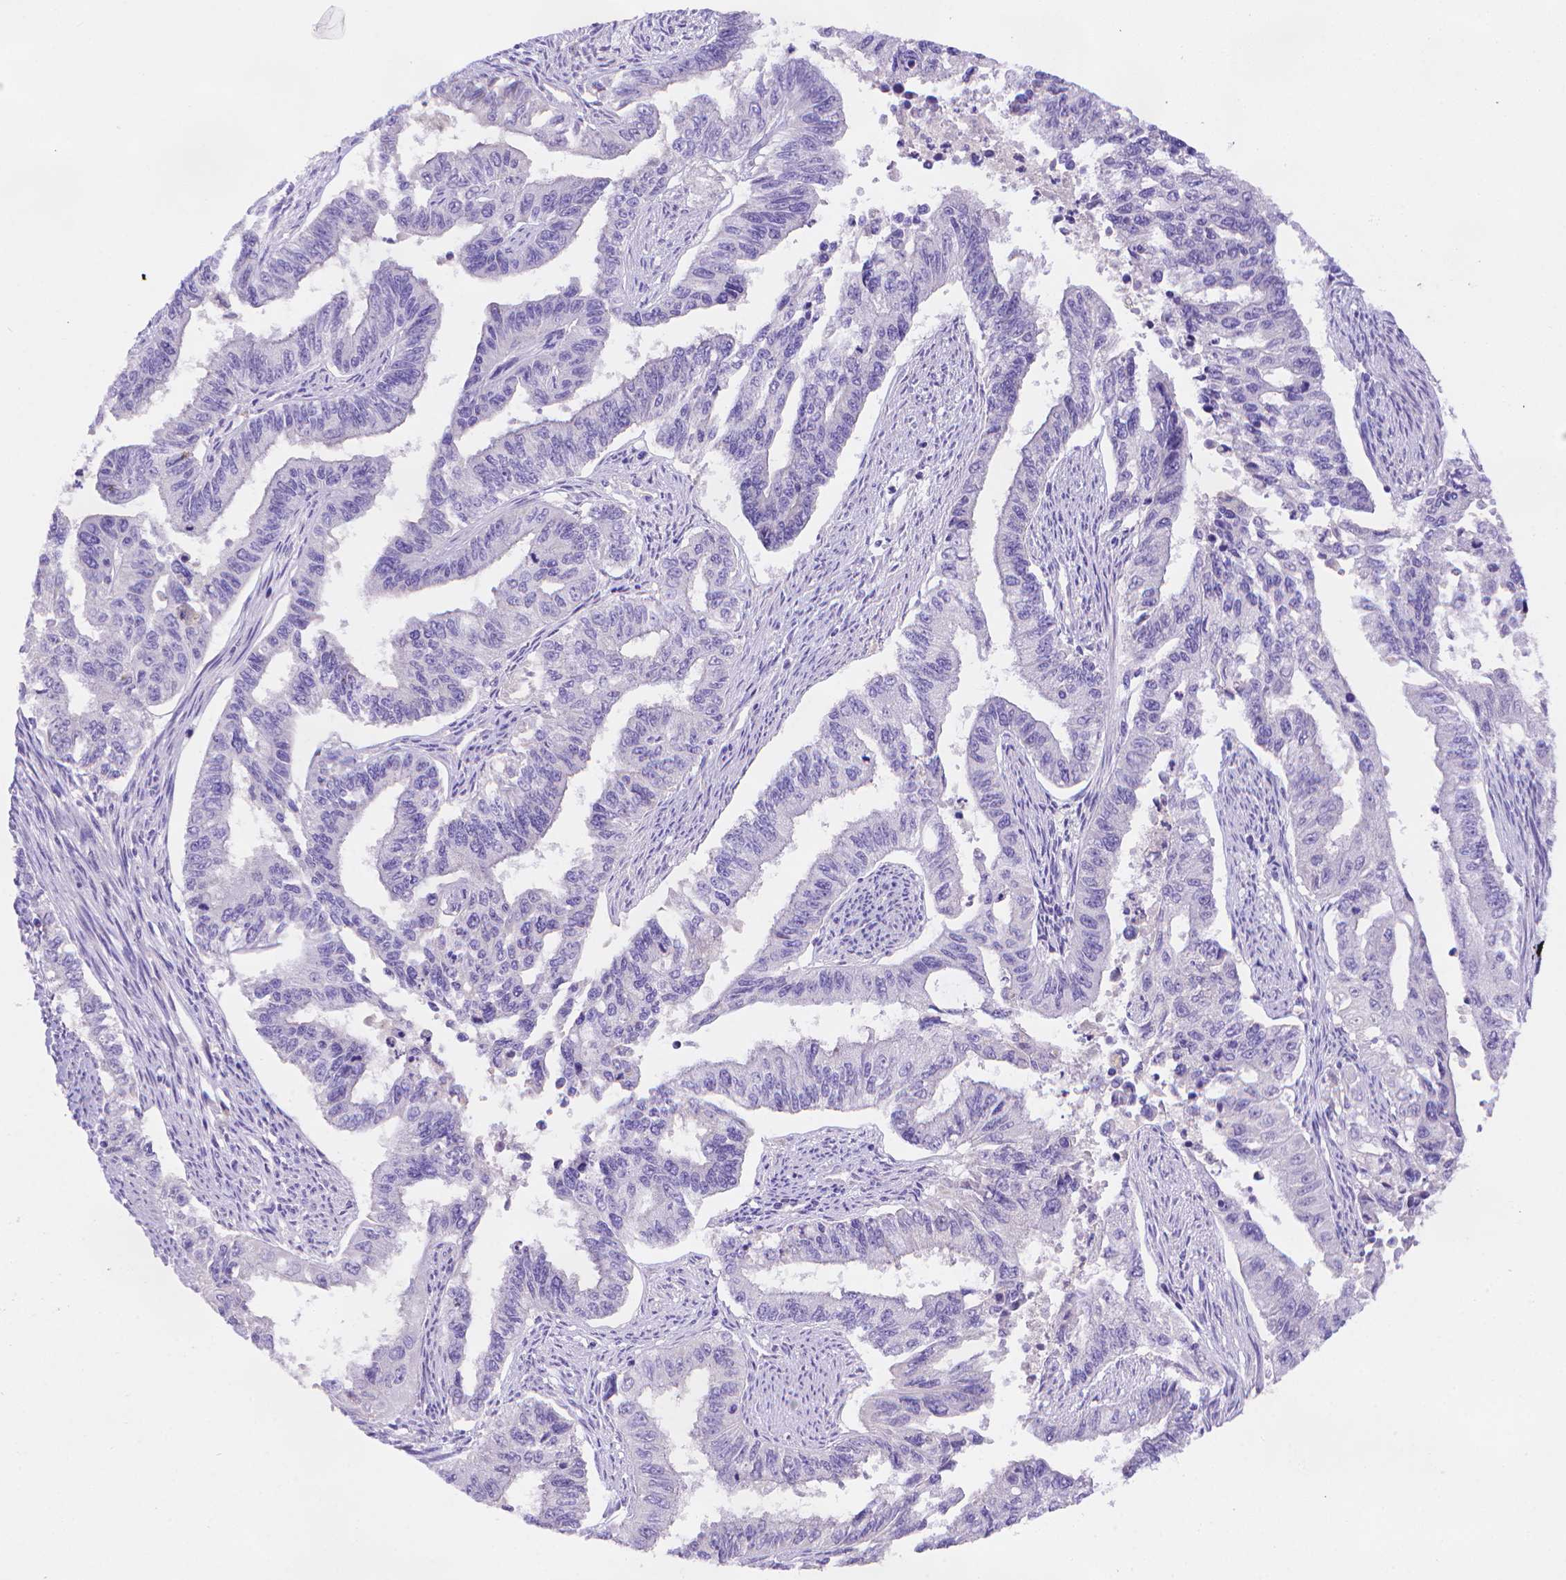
{"staining": {"intensity": "negative", "quantity": "none", "location": "none"}, "tissue": "endometrial cancer", "cell_type": "Tumor cells", "image_type": "cancer", "snomed": [{"axis": "morphology", "description": "Adenocarcinoma, NOS"}, {"axis": "topography", "description": "Uterus"}], "caption": "An image of human endometrial adenocarcinoma is negative for staining in tumor cells.", "gene": "FGD2", "patient": {"sex": "female", "age": 59}}